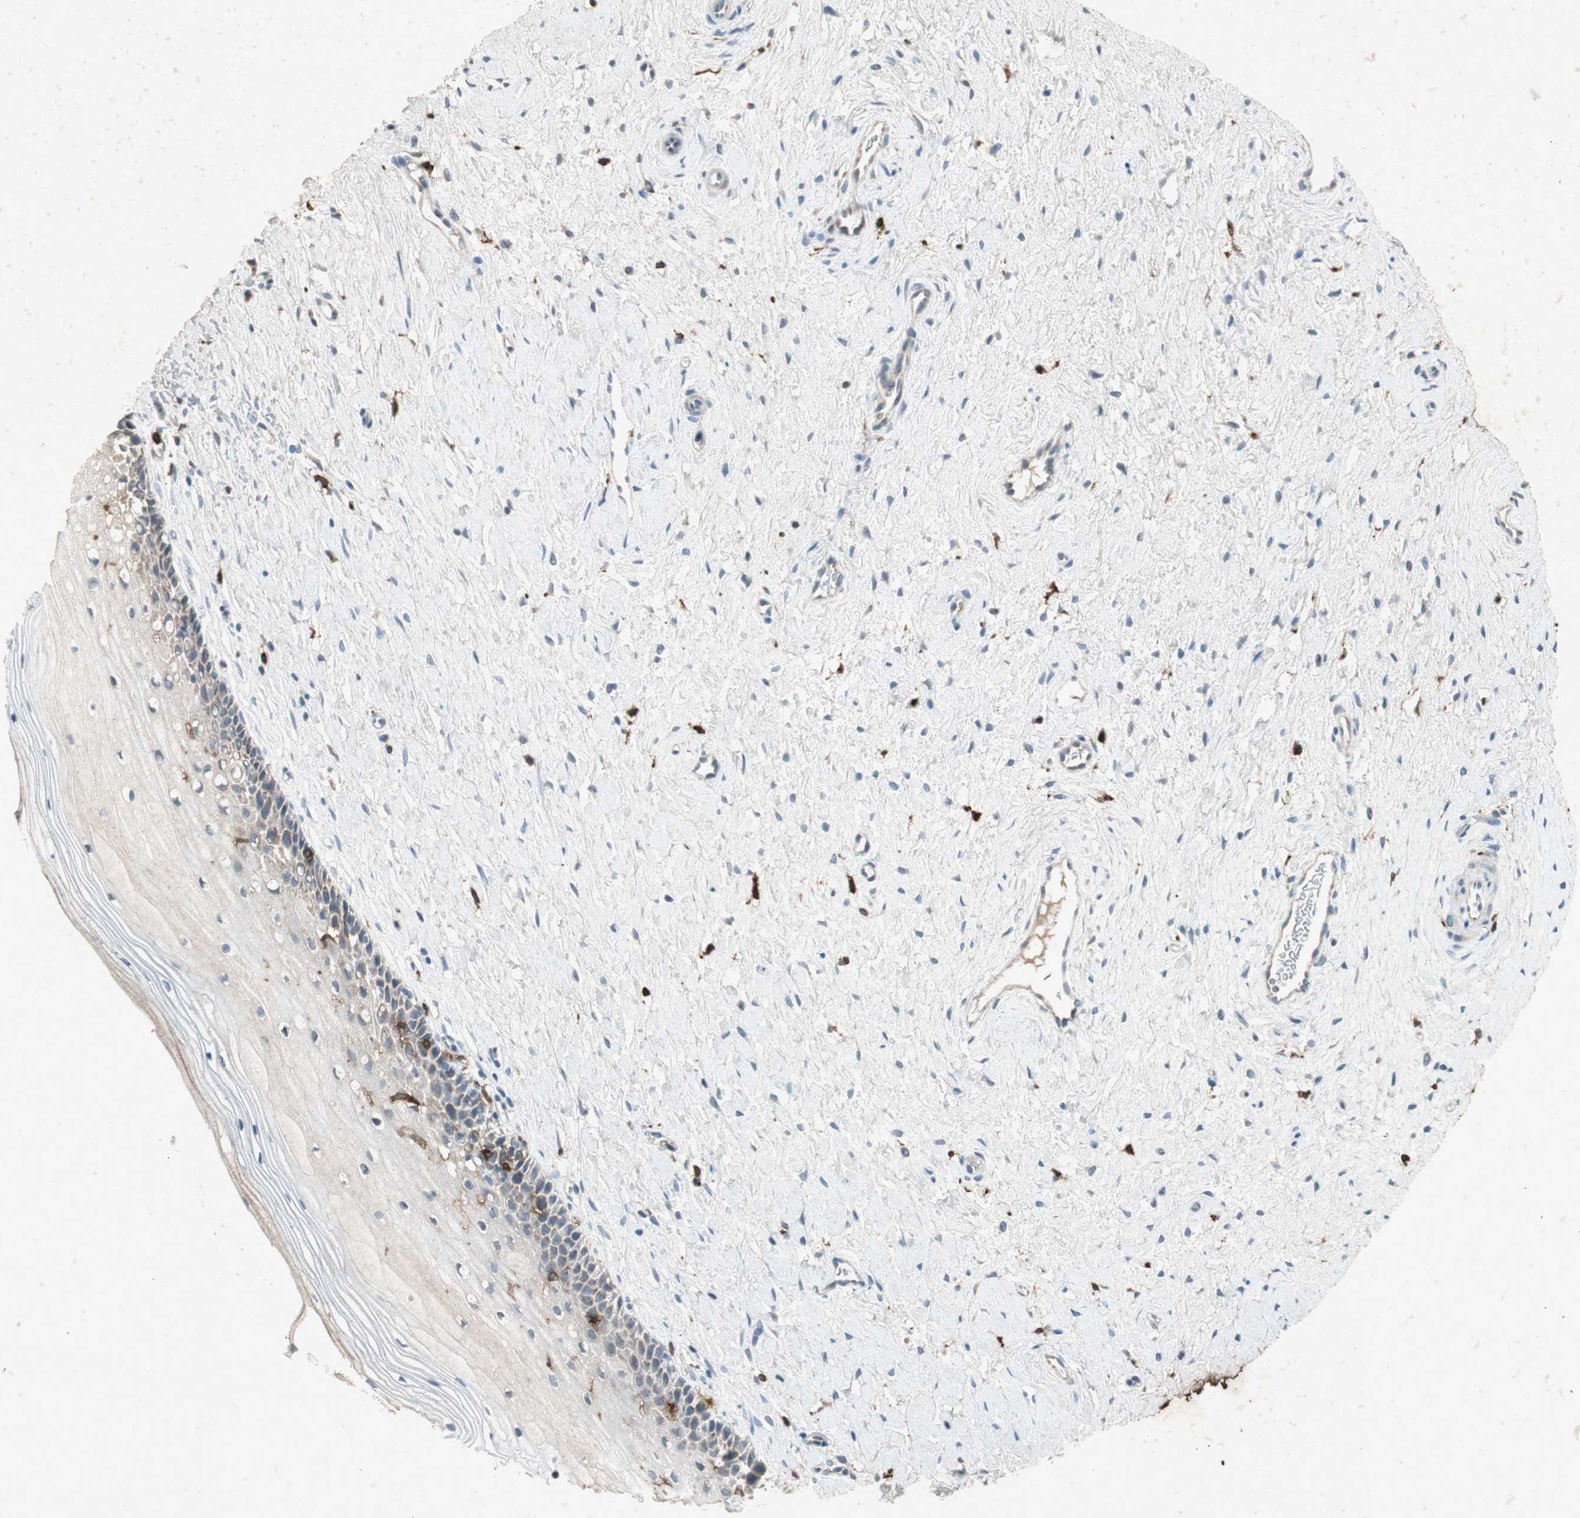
{"staining": {"intensity": "weak", "quantity": "<25%", "location": "cytoplasmic/membranous"}, "tissue": "cervix", "cell_type": "Glandular cells", "image_type": "normal", "snomed": [{"axis": "morphology", "description": "Normal tissue, NOS"}, {"axis": "topography", "description": "Cervix"}], "caption": "High magnification brightfield microscopy of normal cervix stained with DAB (brown) and counterstained with hematoxylin (blue): glandular cells show no significant expression. The staining was performed using DAB to visualize the protein expression in brown, while the nuclei were stained in blue with hematoxylin (Magnification: 20x).", "gene": "TYROBP", "patient": {"sex": "female", "age": 39}}